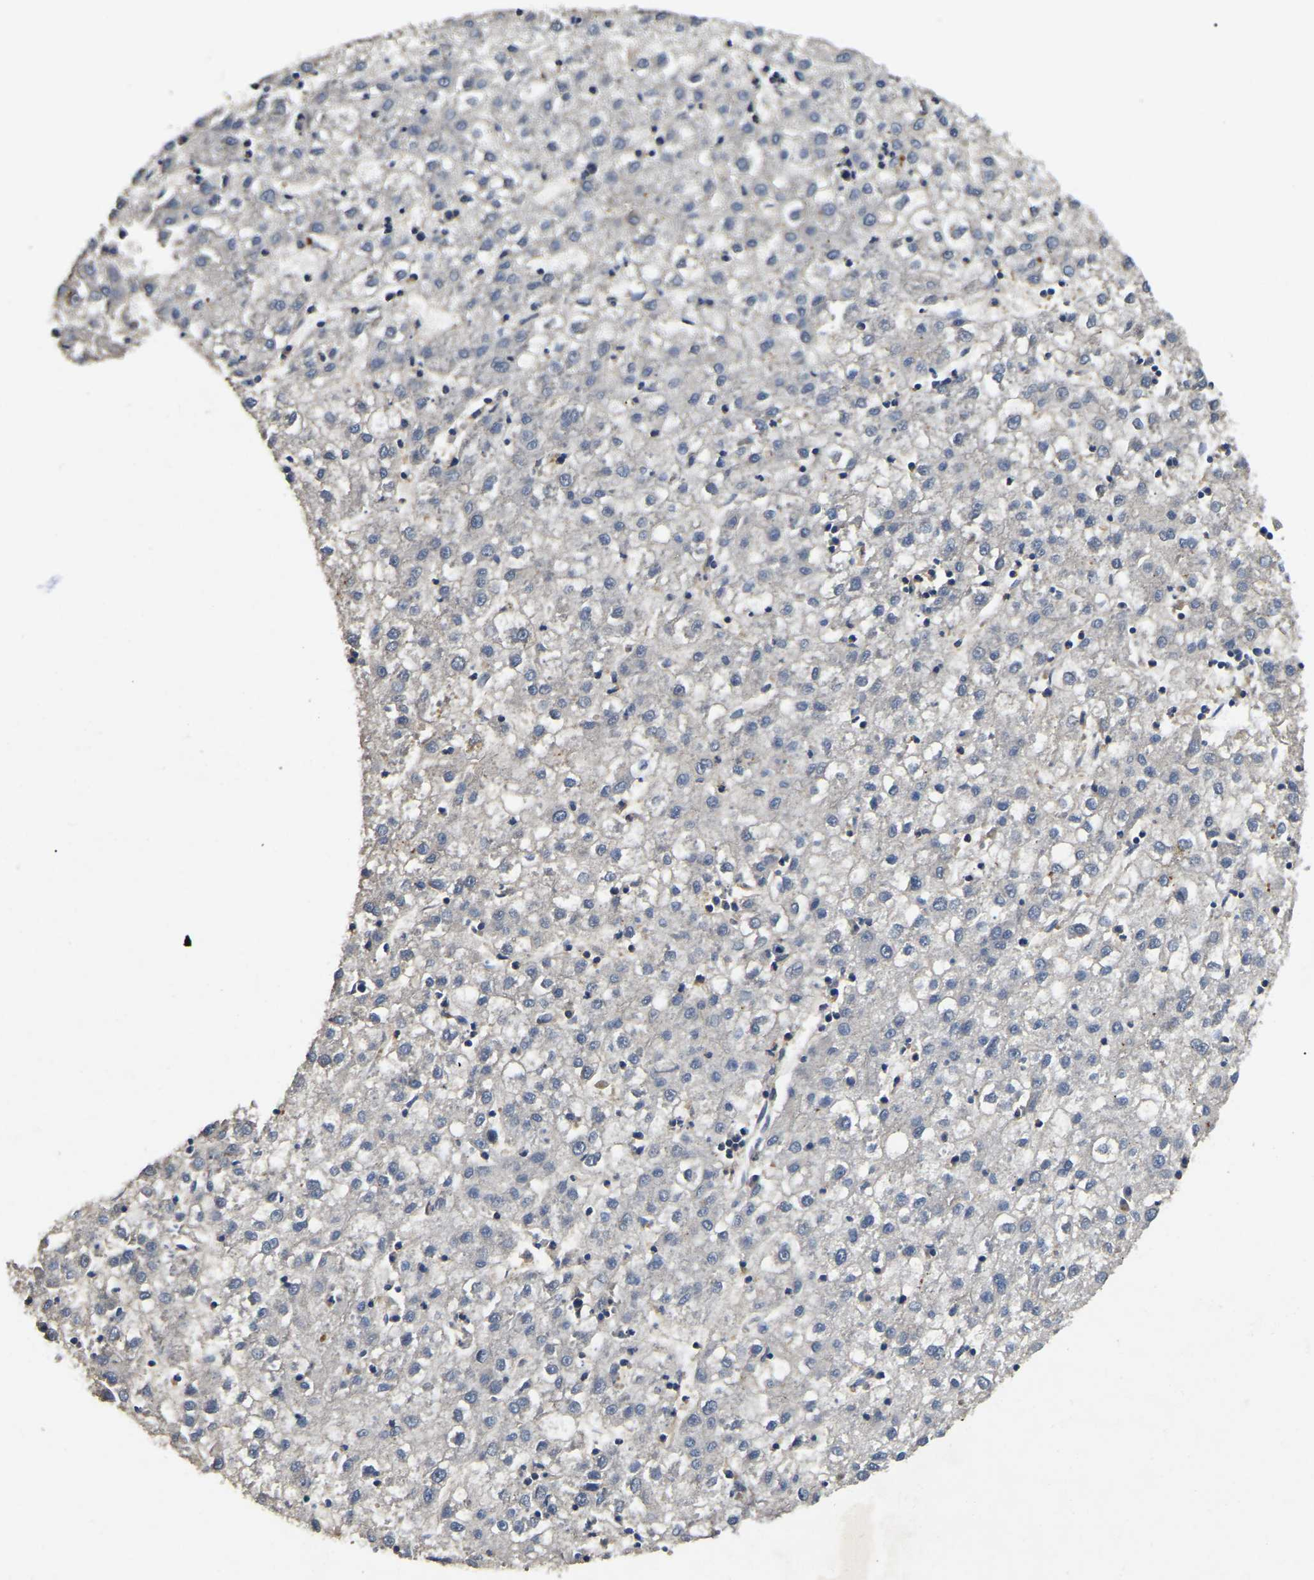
{"staining": {"intensity": "negative", "quantity": "none", "location": "none"}, "tissue": "liver cancer", "cell_type": "Tumor cells", "image_type": "cancer", "snomed": [{"axis": "morphology", "description": "Carcinoma, Hepatocellular, NOS"}, {"axis": "topography", "description": "Liver"}], "caption": "Immunohistochemistry photomicrograph of neoplastic tissue: liver hepatocellular carcinoma stained with DAB (3,3'-diaminobenzidine) displays no significant protein positivity in tumor cells.", "gene": "SMPD2", "patient": {"sex": "male", "age": 72}}